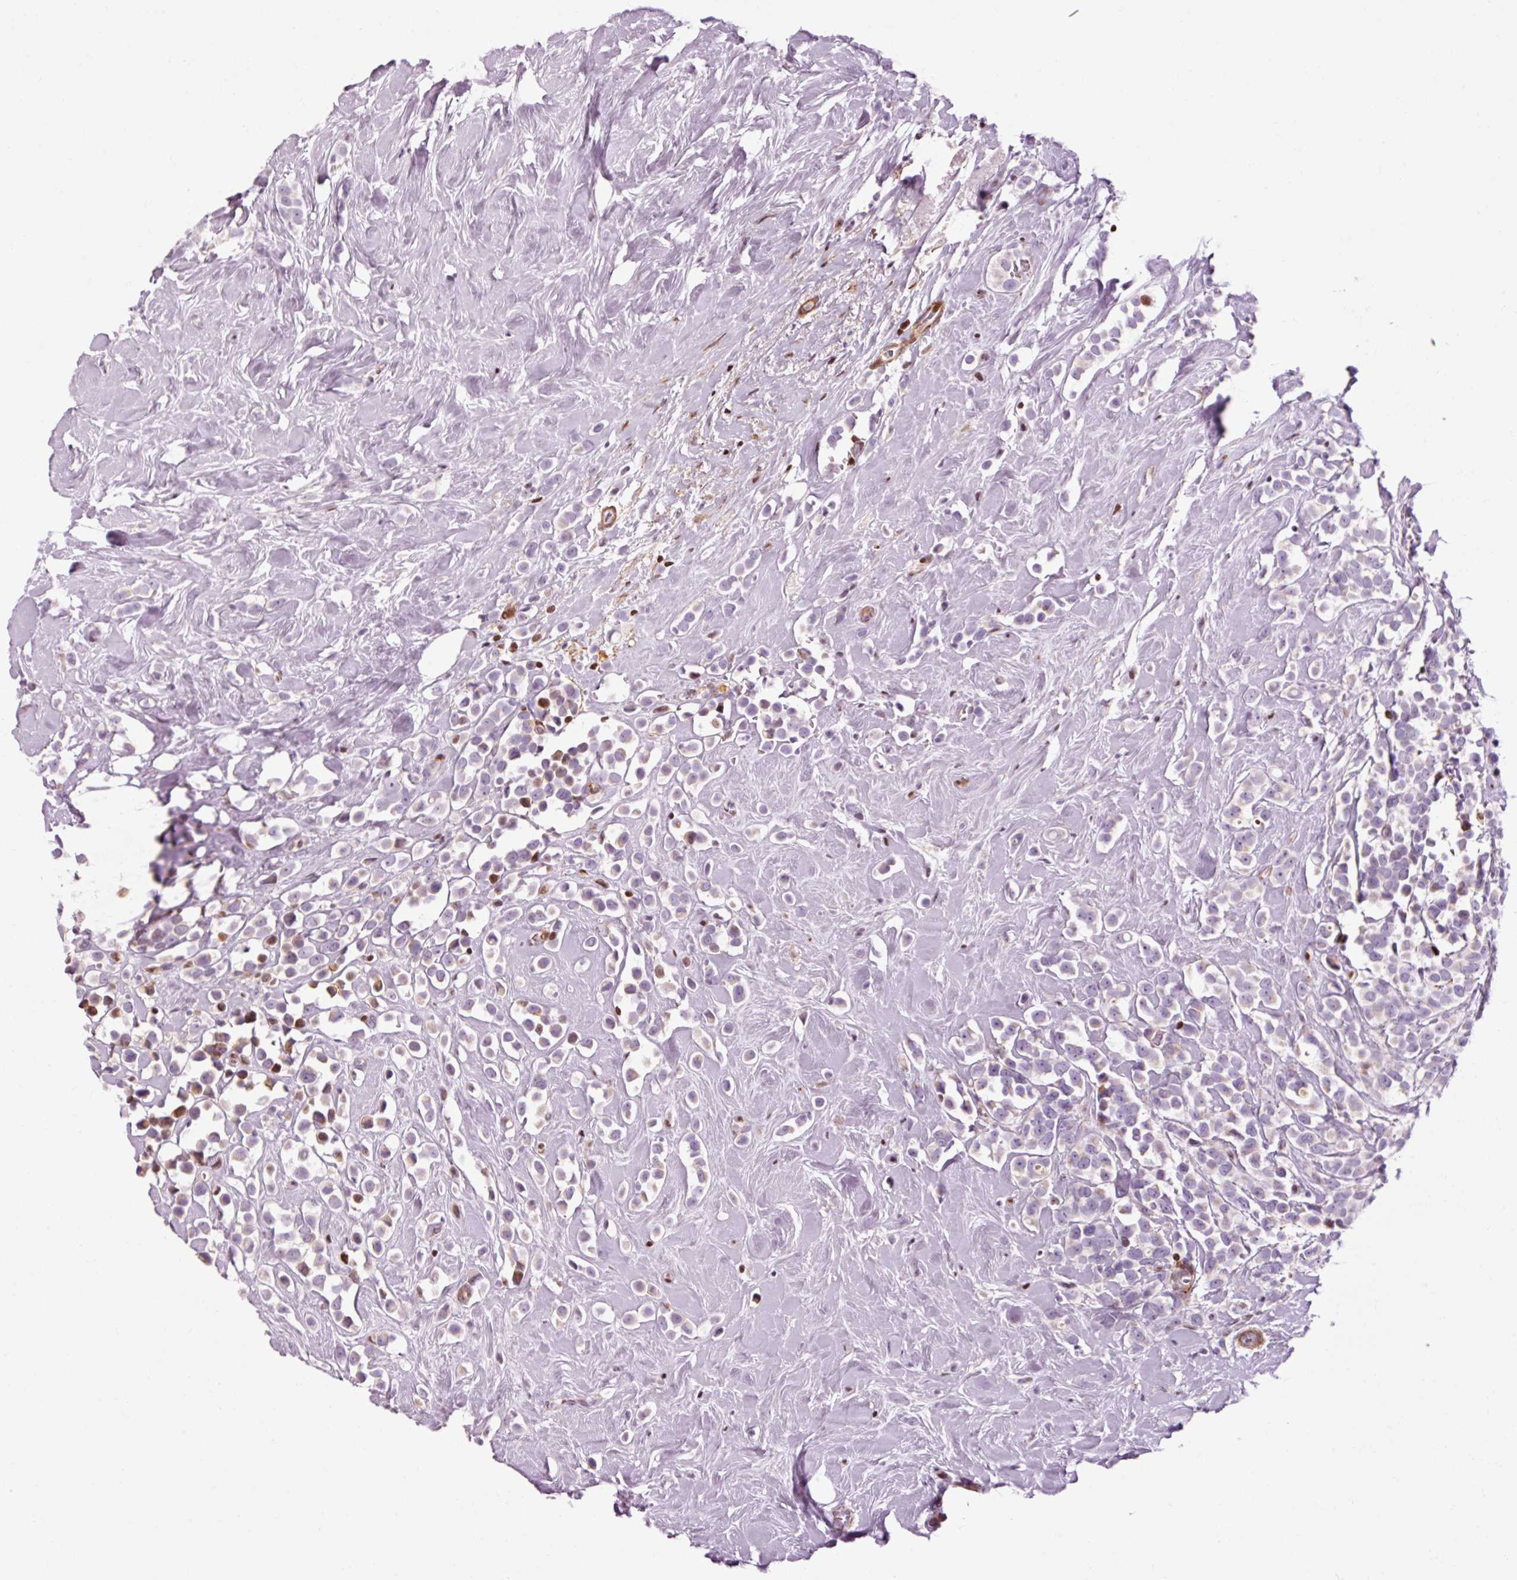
{"staining": {"intensity": "moderate", "quantity": "<25%", "location": "cytoplasmic/membranous"}, "tissue": "breast cancer", "cell_type": "Tumor cells", "image_type": "cancer", "snomed": [{"axis": "morphology", "description": "Duct carcinoma"}, {"axis": "topography", "description": "Breast"}], "caption": "This image demonstrates immunohistochemistry (IHC) staining of human breast cancer, with low moderate cytoplasmic/membranous staining in approximately <25% of tumor cells.", "gene": "ANKRD20A1", "patient": {"sex": "female", "age": 80}}